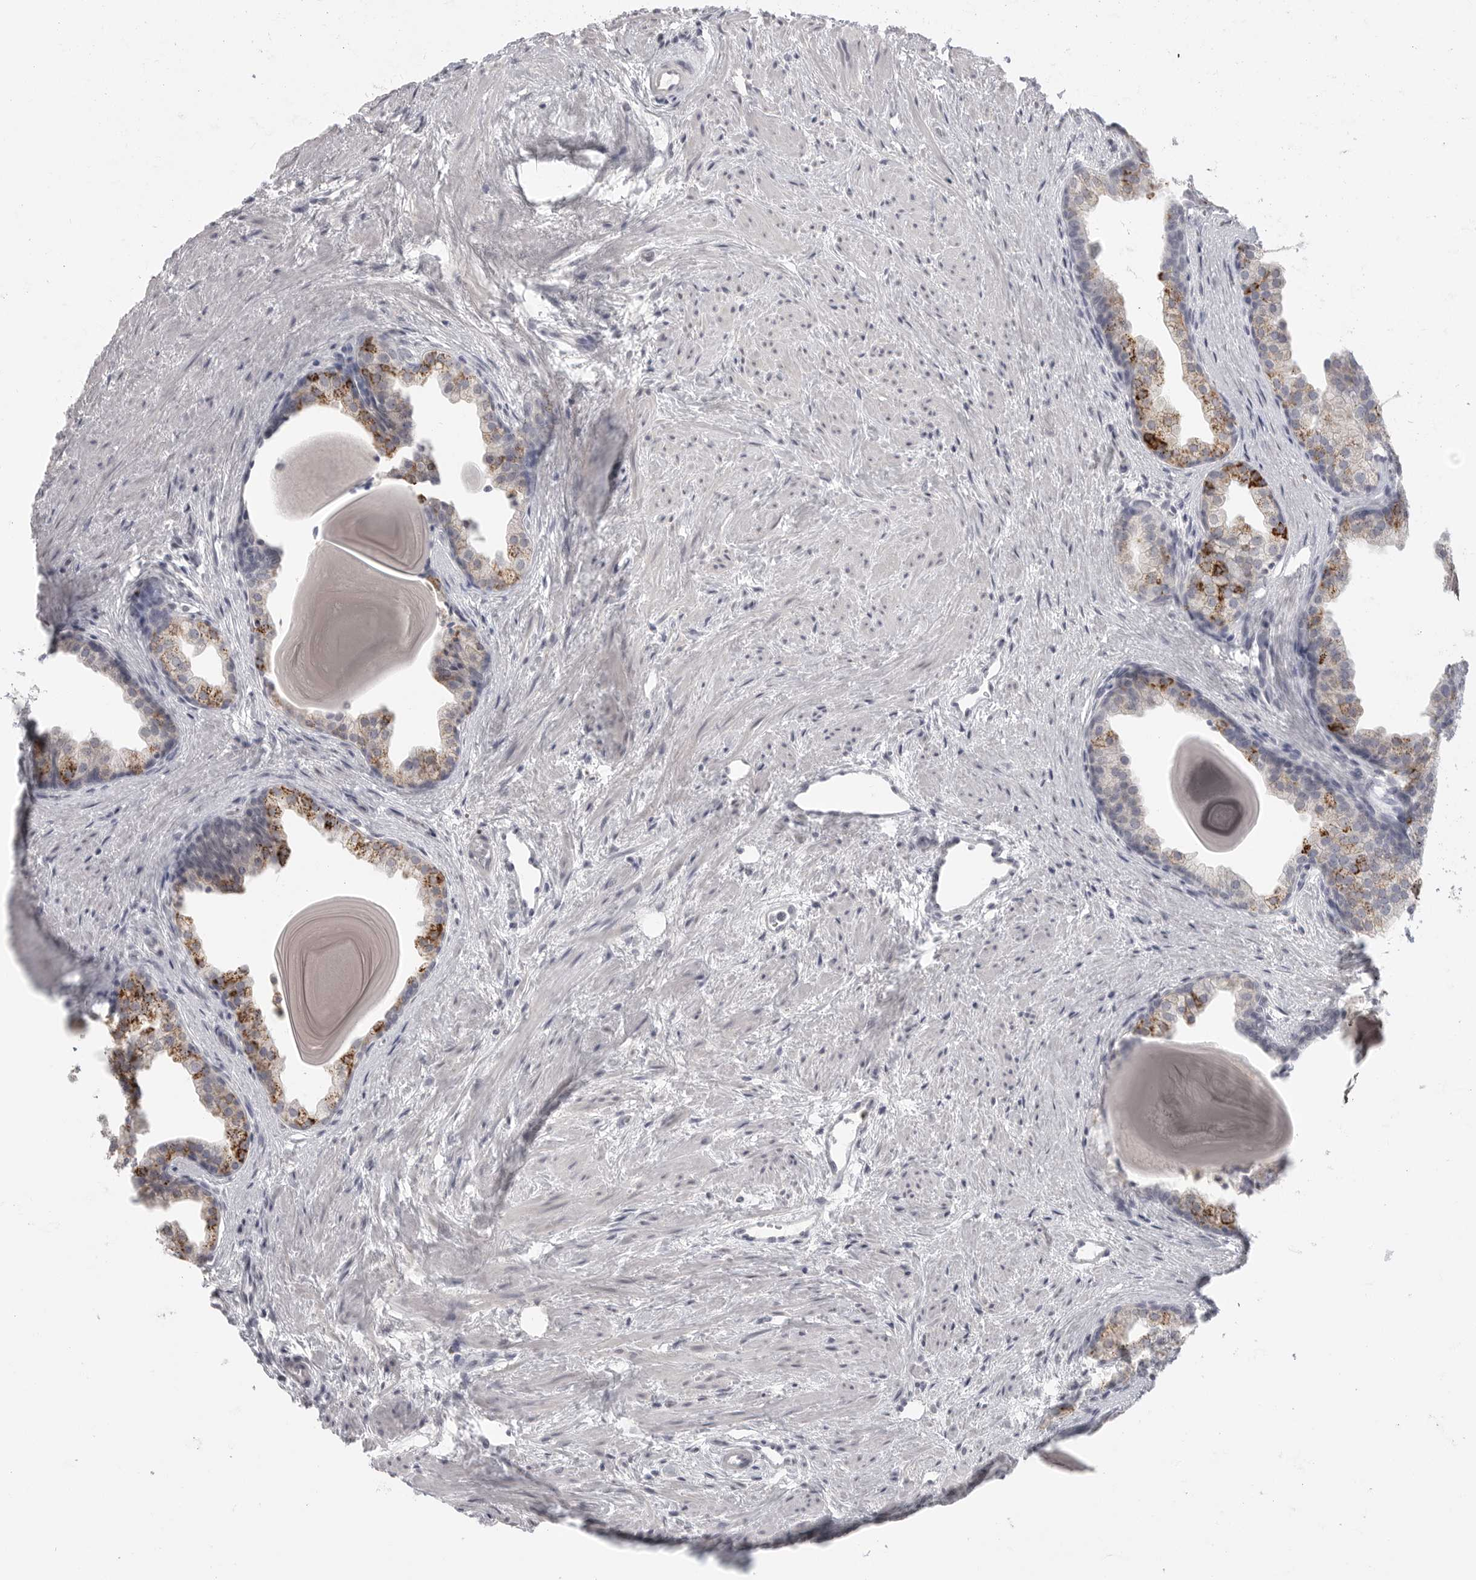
{"staining": {"intensity": "strong", "quantity": "25%-75%", "location": "cytoplasmic/membranous"}, "tissue": "prostate", "cell_type": "Glandular cells", "image_type": "normal", "snomed": [{"axis": "morphology", "description": "Normal tissue, NOS"}, {"axis": "topography", "description": "Prostate"}], "caption": "A photomicrograph of human prostate stained for a protein displays strong cytoplasmic/membranous brown staining in glandular cells. (IHC, brightfield microscopy, high magnification).", "gene": "HMGCS2", "patient": {"sex": "male", "age": 48}}